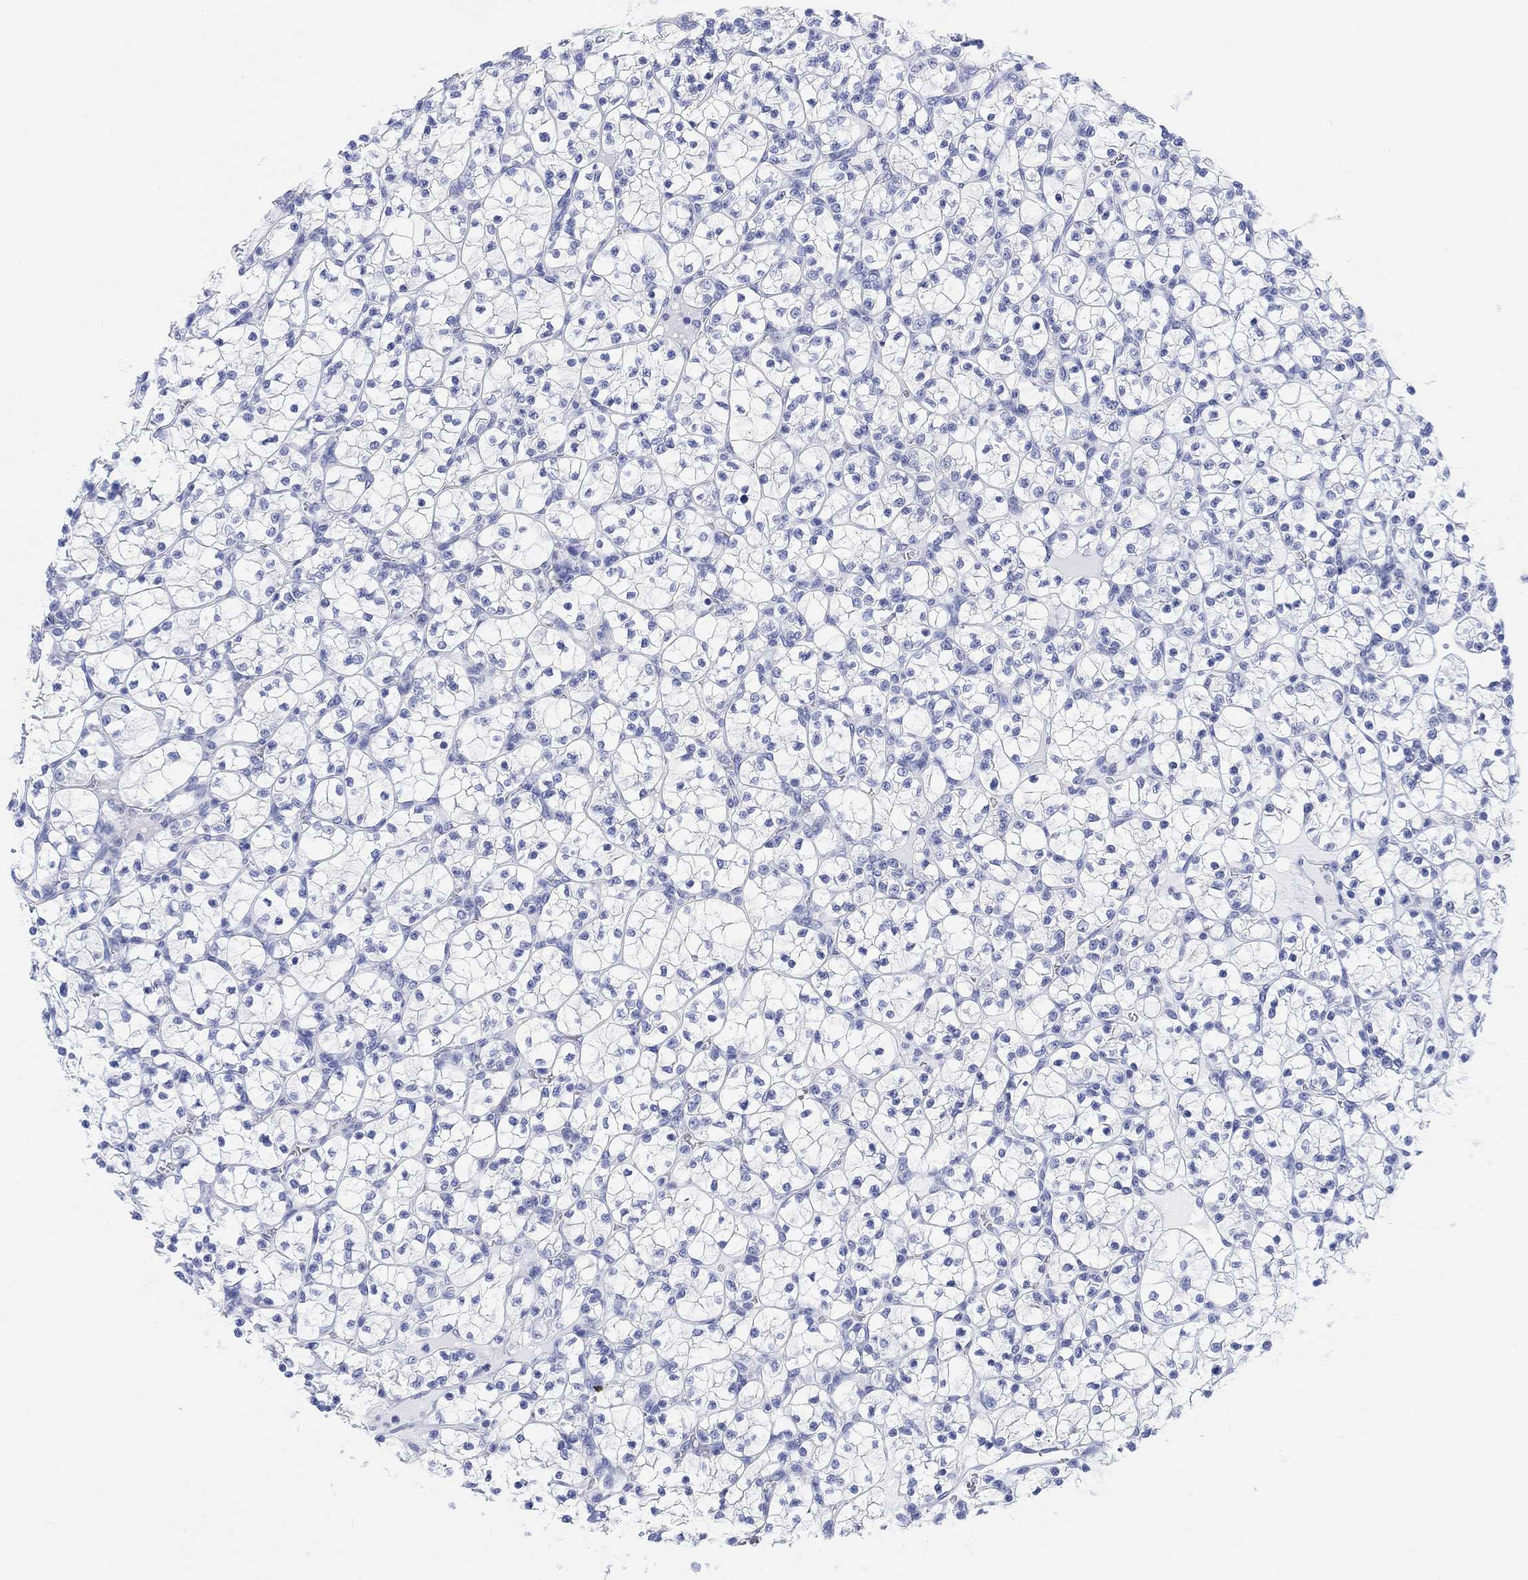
{"staining": {"intensity": "negative", "quantity": "none", "location": "none"}, "tissue": "renal cancer", "cell_type": "Tumor cells", "image_type": "cancer", "snomed": [{"axis": "morphology", "description": "Adenocarcinoma, NOS"}, {"axis": "topography", "description": "Kidney"}], "caption": "IHC of human renal cancer displays no staining in tumor cells.", "gene": "XIRP2", "patient": {"sex": "female", "age": 89}}